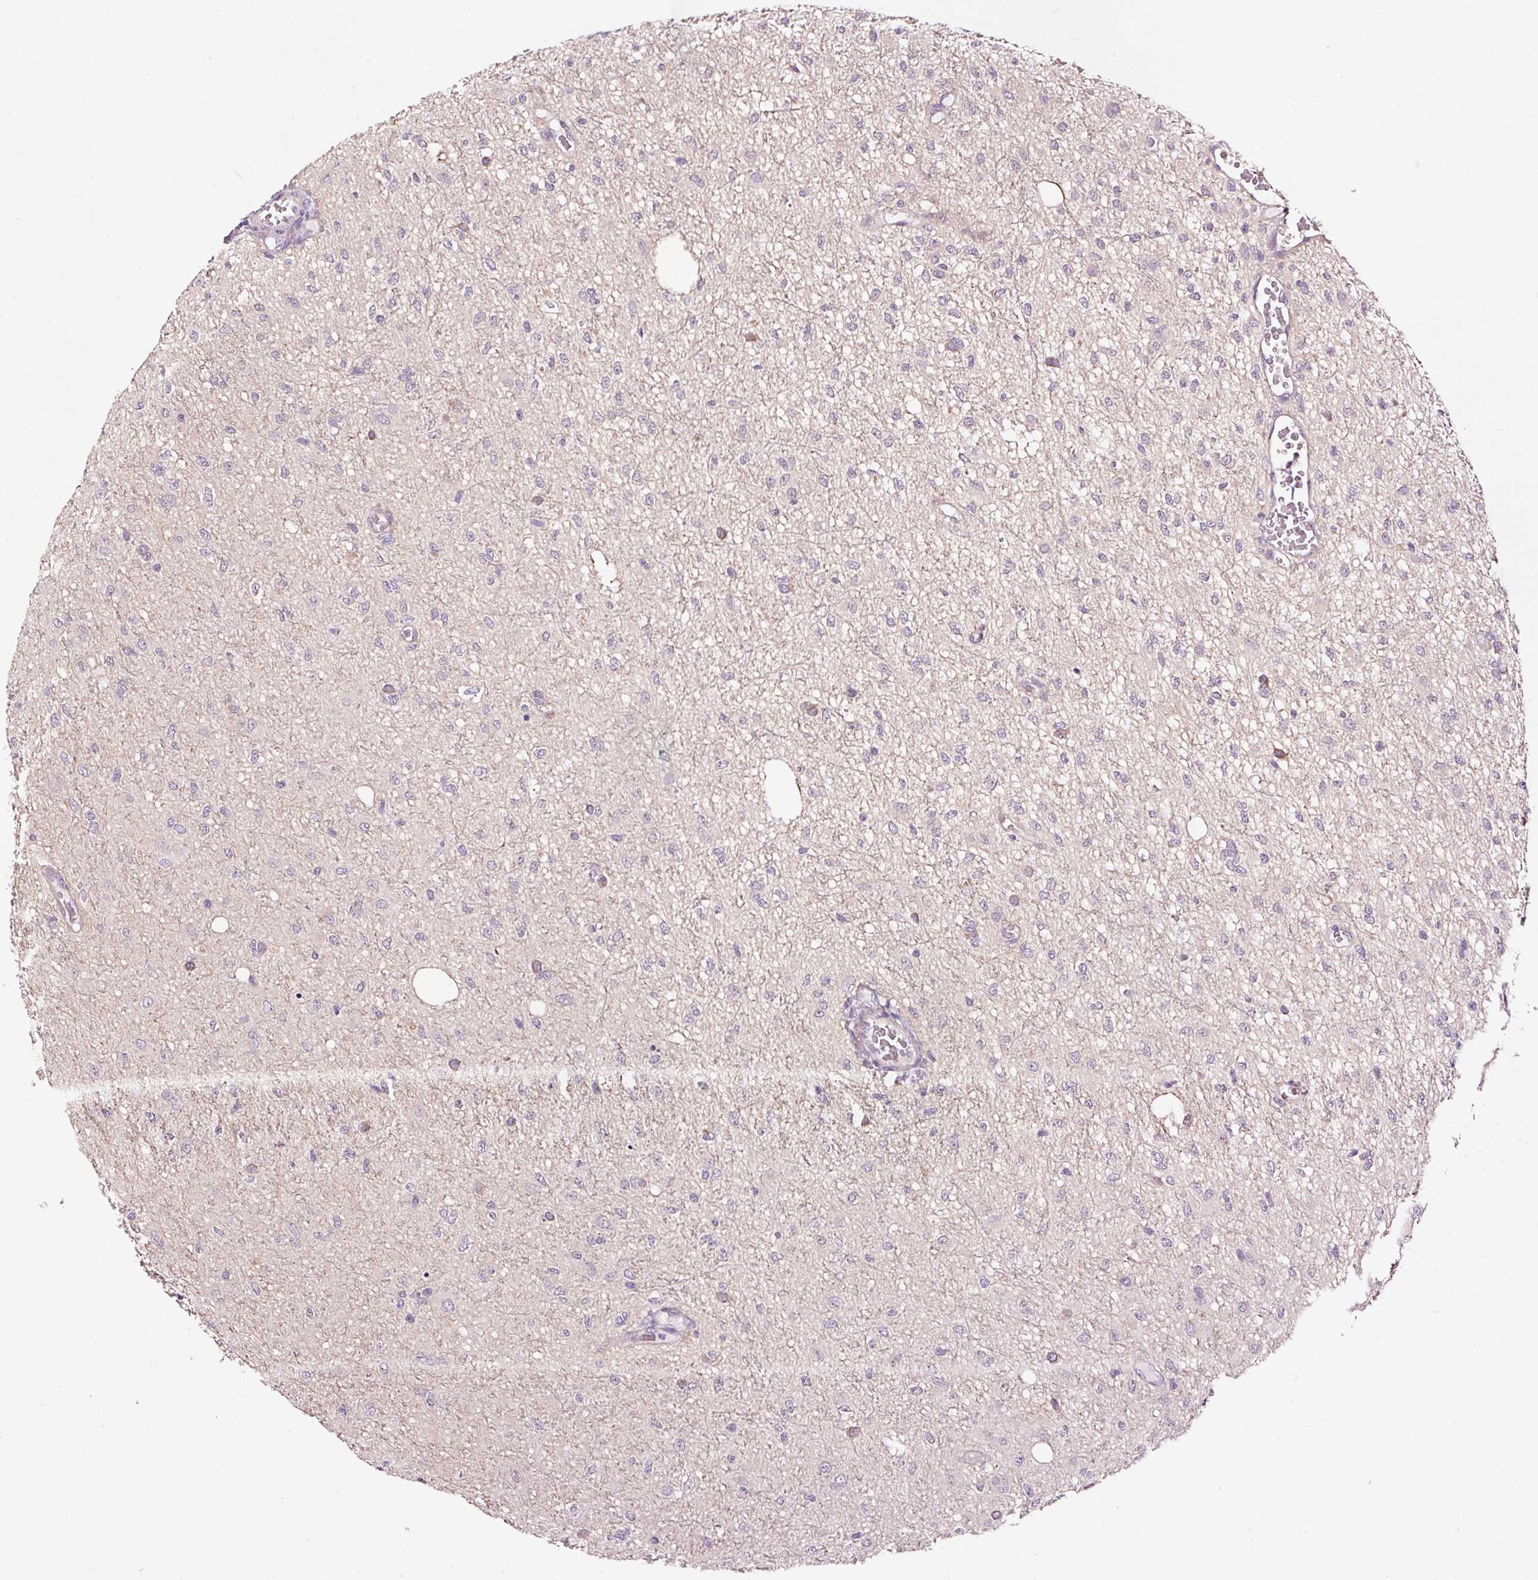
{"staining": {"intensity": "negative", "quantity": "none", "location": "none"}, "tissue": "glioma", "cell_type": "Tumor cells", "image_type": "cancer", "snomed": [{"axis": "morphology", "description": "Glioma, malignant, Low grade"}, {"axis": "topography", "description": "Cerebellum"}], "caption": "There is no significant positivity in tumor cells of glioma.", "gene": "UTP14A", "patient": {"sex": "female", "age": 5}}